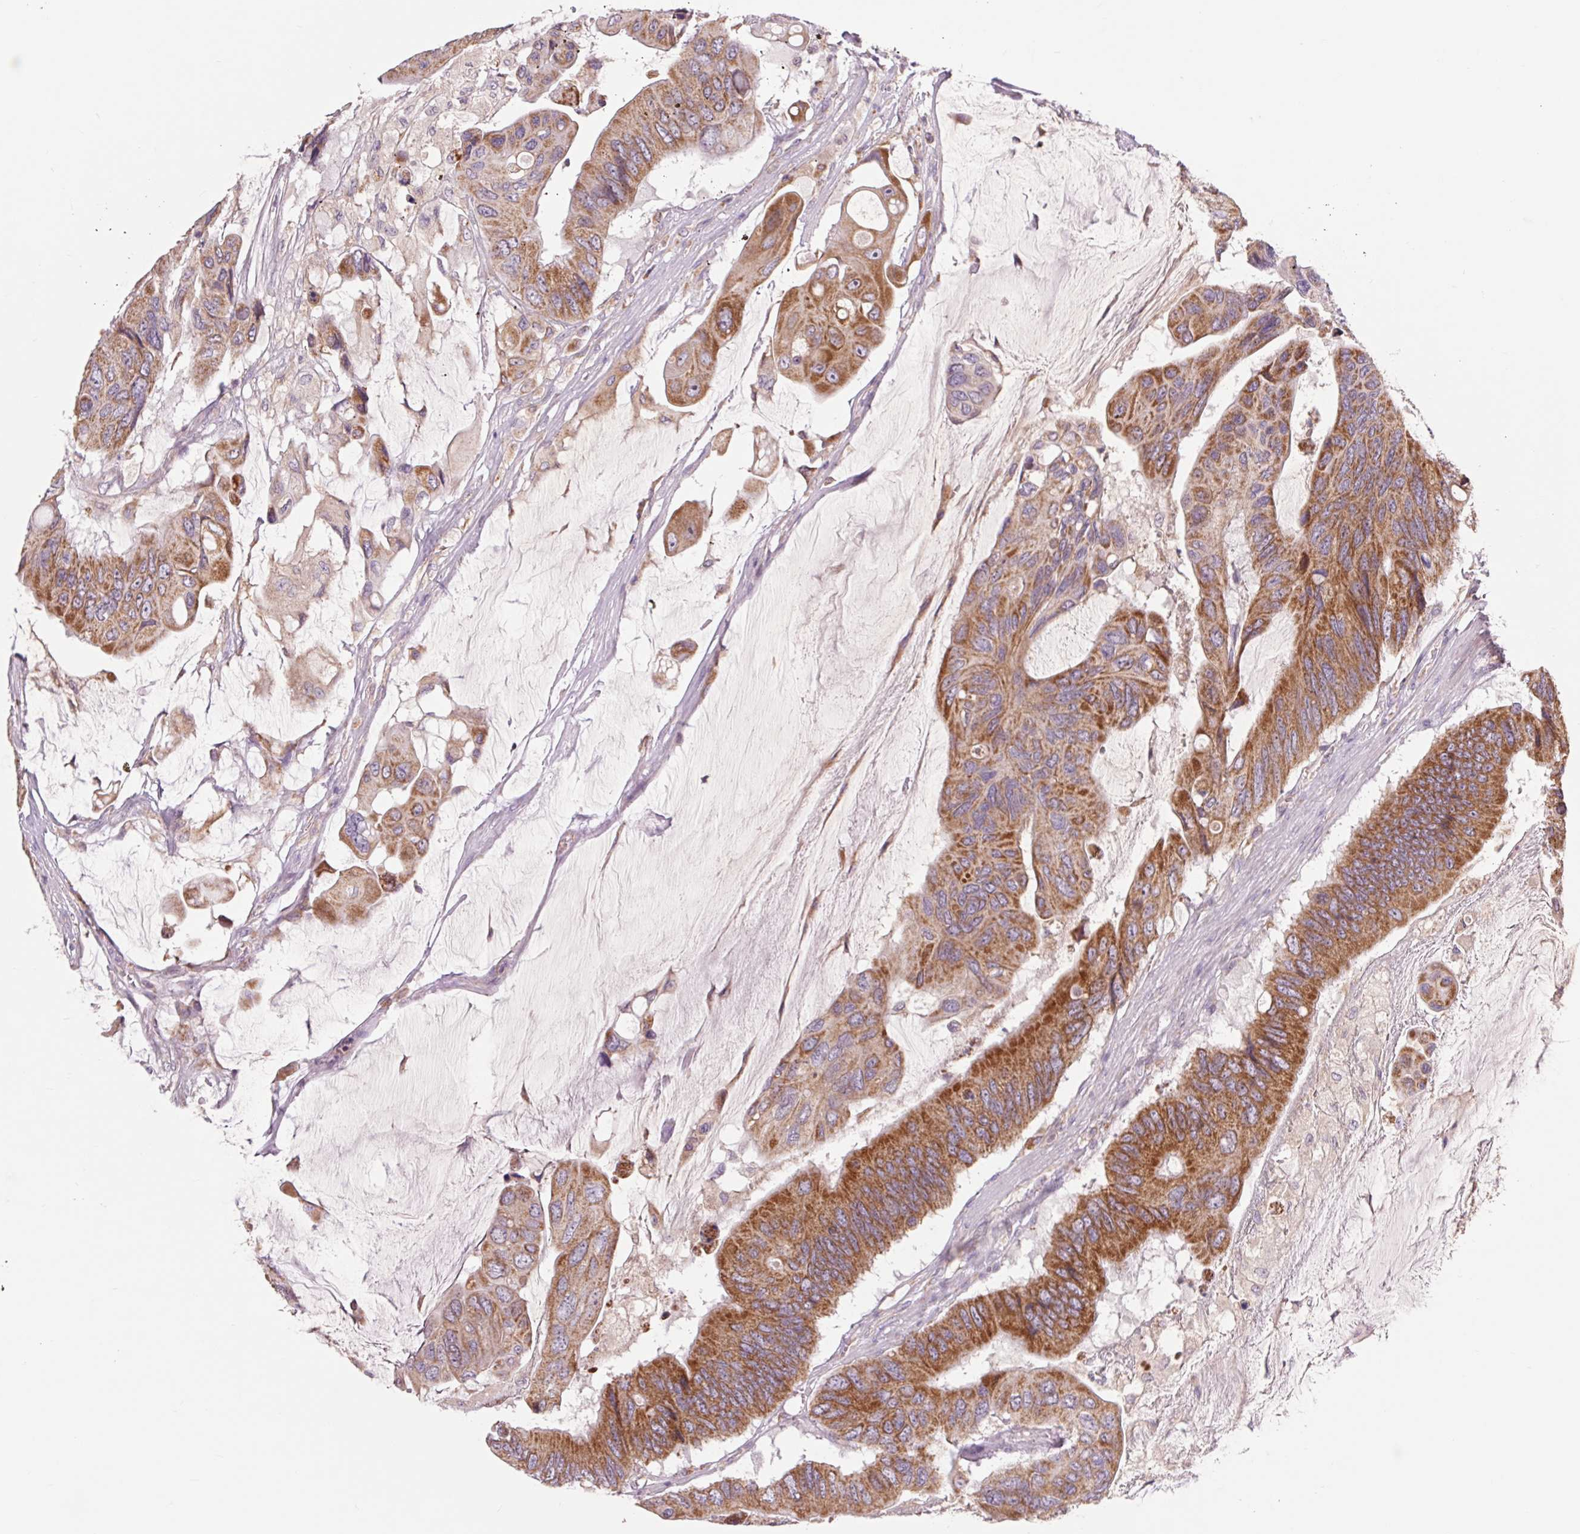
{"staining": {"intensity": "strong", "quantity": "25%-75%", "location": "cytoplasmic/membranous"}, "tissue": "colorectal cancer", "cell_type": "Tumor cells", "image_type": "cancer", "snomed": [{"axis": "morphology", "description": "Adenocarcinoma, NOS"}, {"axis": "topography", "description": "Rectum"}], "caption": "Protein expression analysis of human colorectal adenocarcinoma reveals strong cytoplasmic/membranous positivity in approximately 25%-75% of tumor cells.", "gene": "COX6A1", "patient": {"sex": "male", "age": 63}}